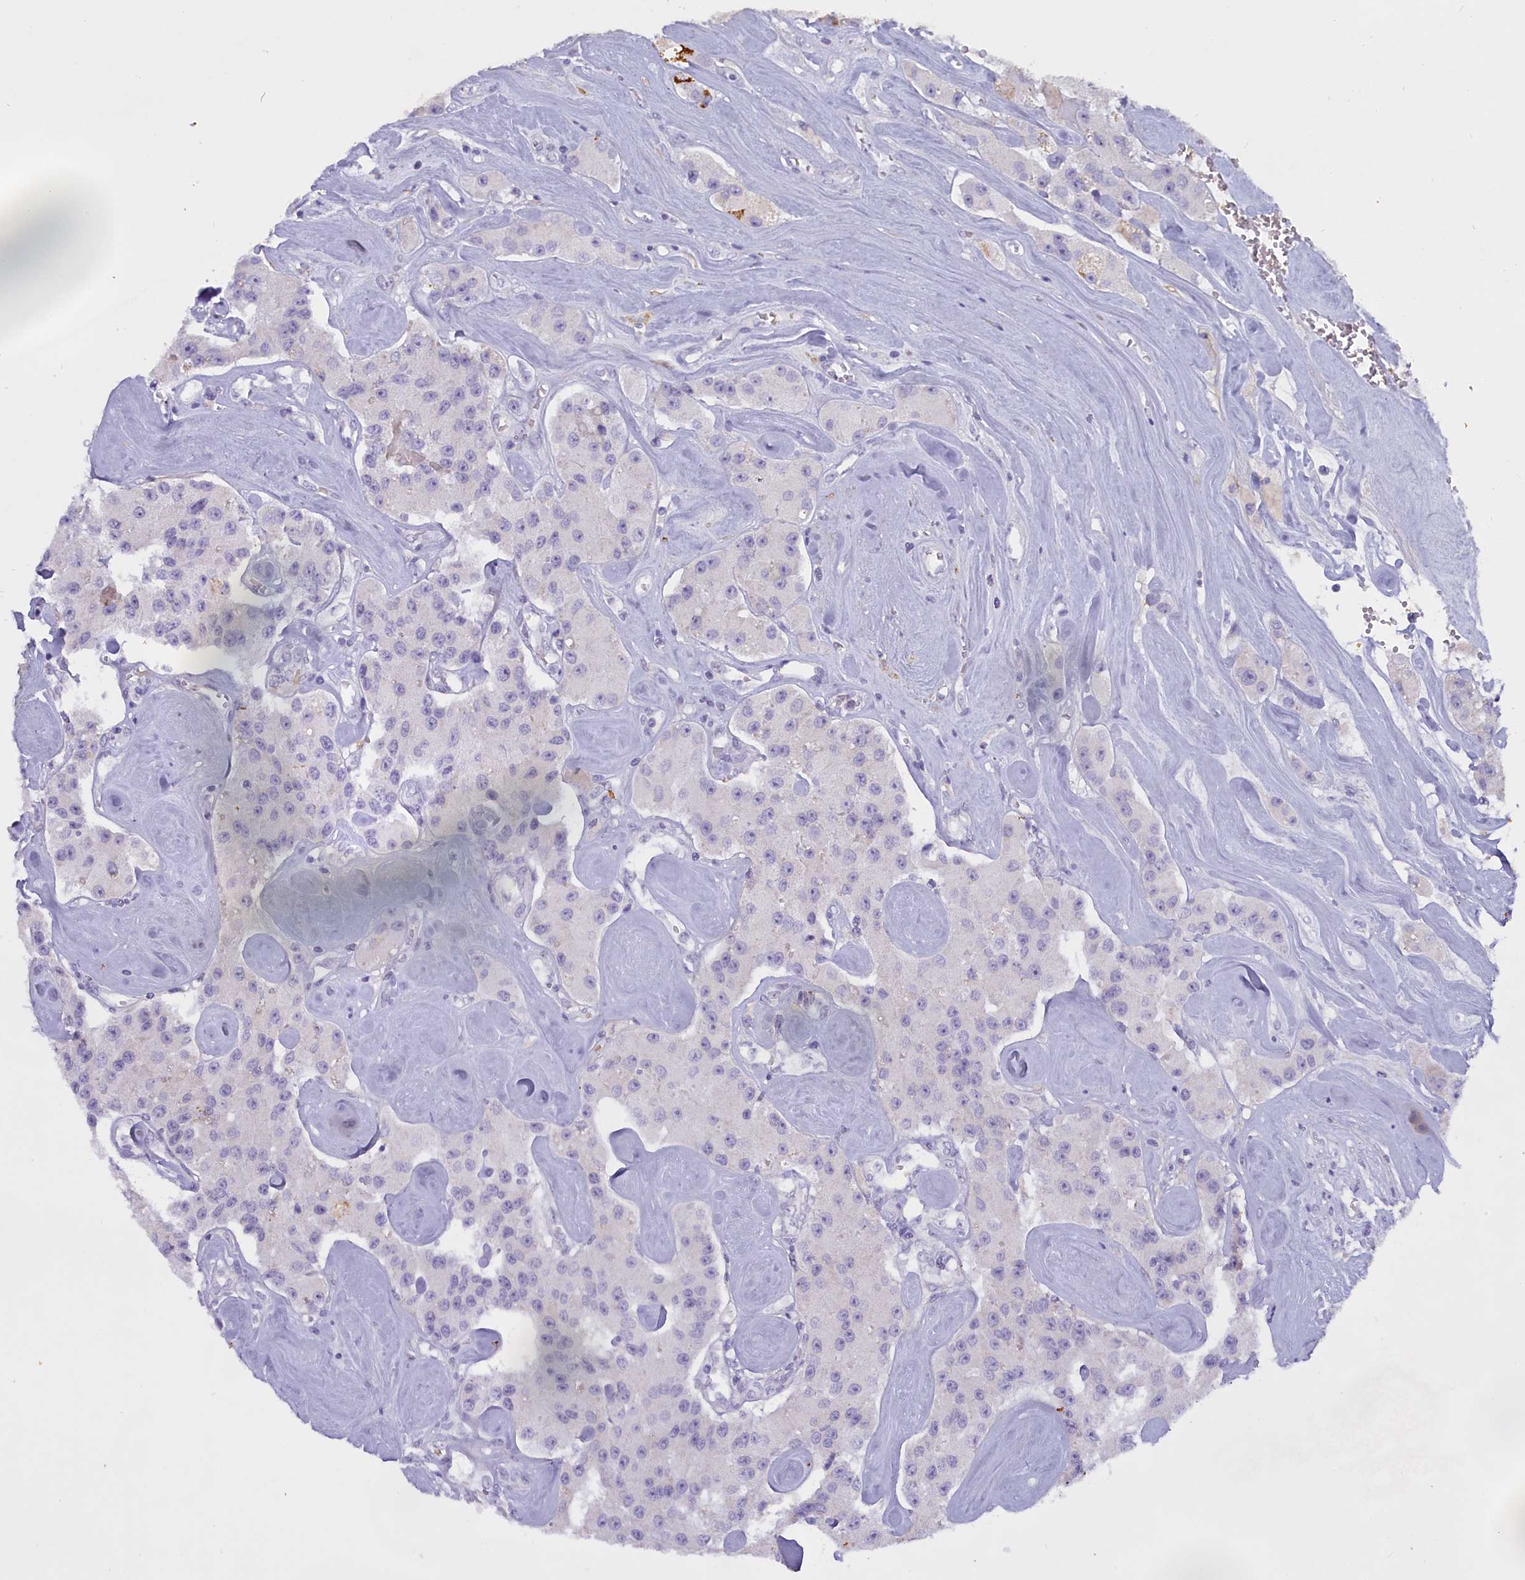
{"staining": {"intensity": "negative", "quantity": "none", "location": "none"}, "tissue": "carcinoid", "cell_type": "Tumor cells", "image_type": "cancer", "snomed": [{"axis": "morphology", "description": "Carcinoid, malignant, NOS"}, {"axis": "topography", "description": "Pancreas"}], "caption": "An immunohistochemistry micrograph of carcinoid is shown. There is no staining in tumor cells of carcinoid.", "gene": "OSTN", "patient": {"sex": "male", "age": 41}}